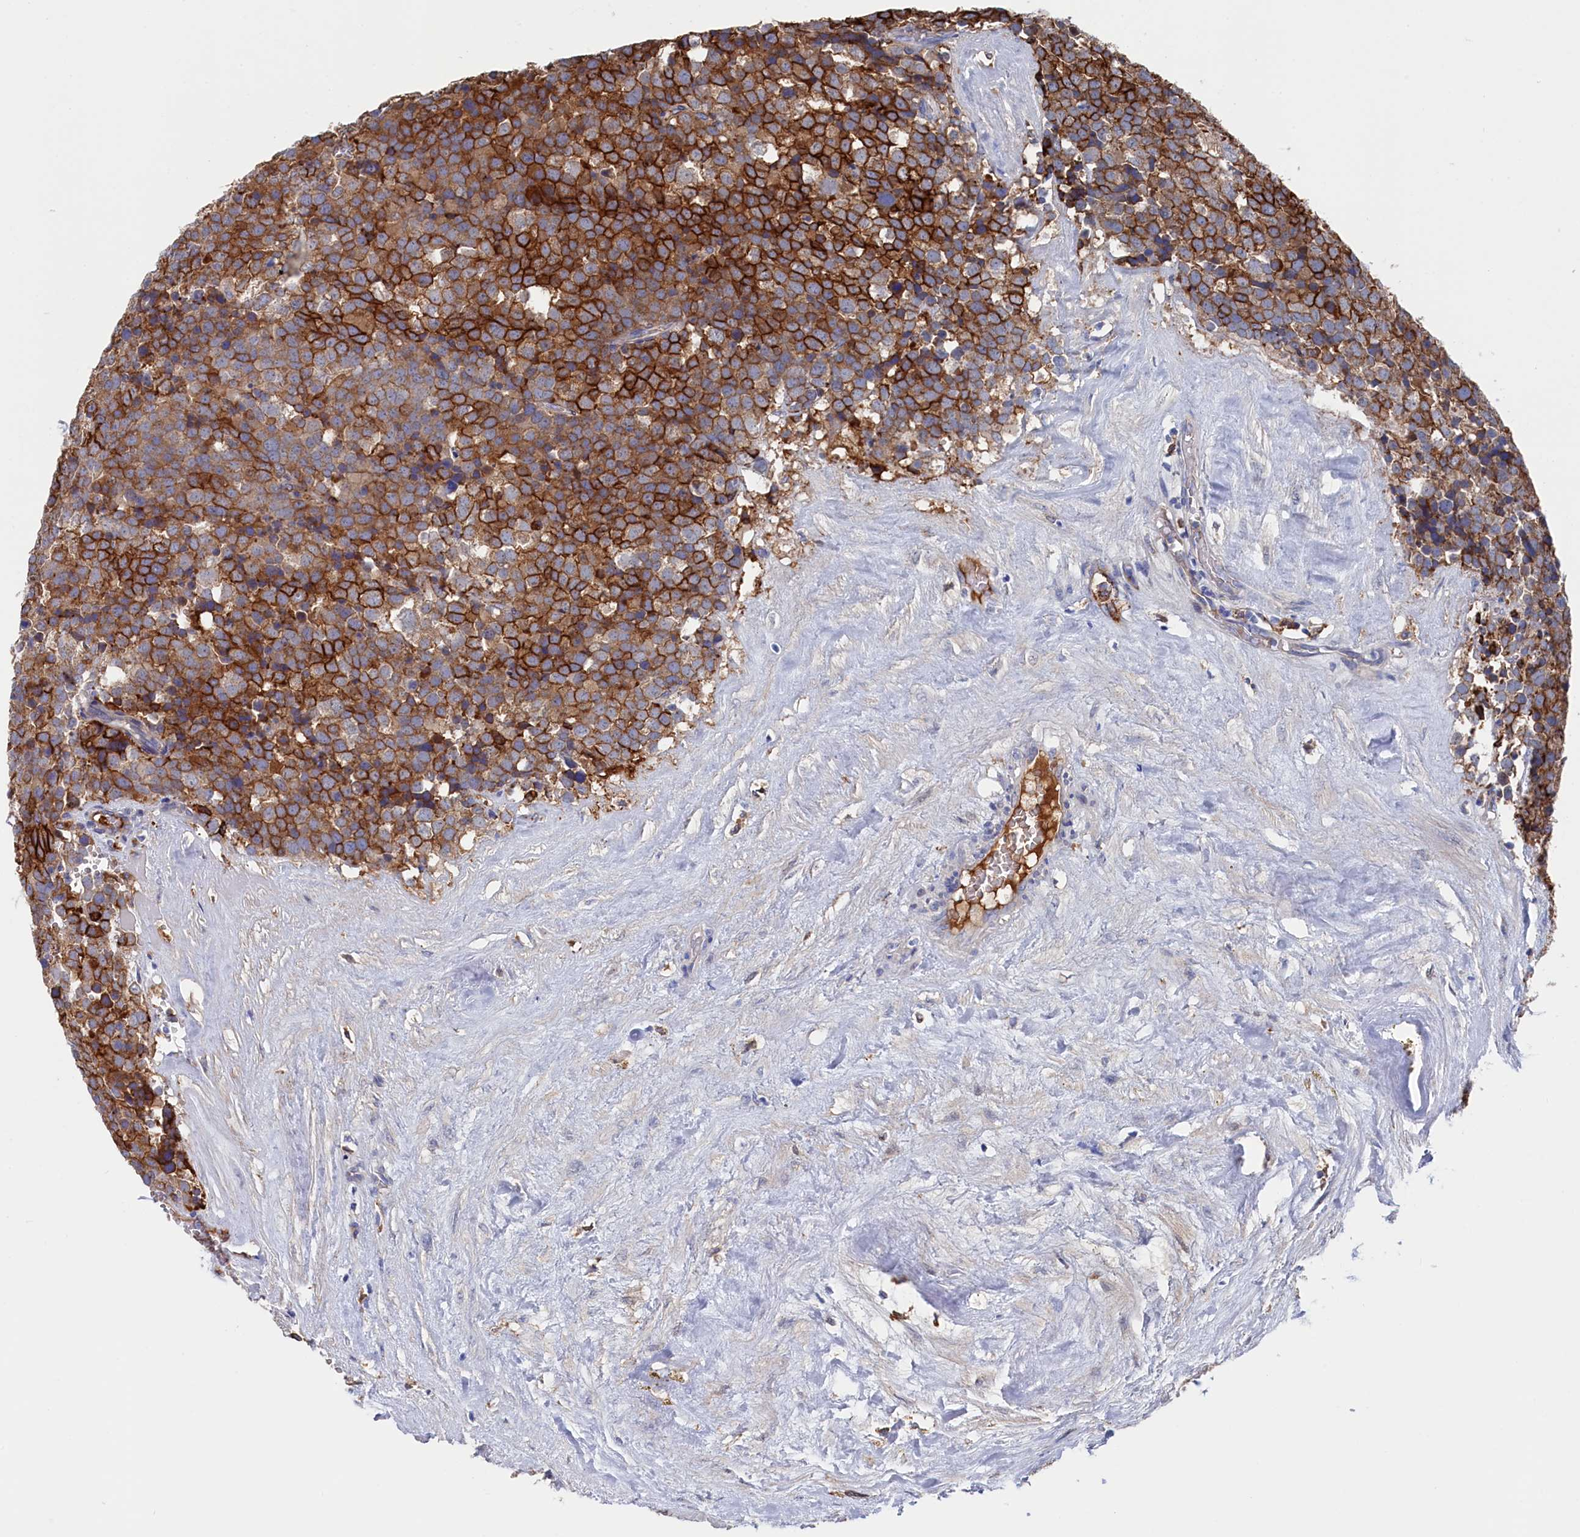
{"staining": {"intensity": "strong", "quantity": ">75%", "location": "cytoplasmic/membranous"}, "tissue": "testis cancer", "cell_type": "Tumor cells", "image_type": "cancer", "snomed": [{"axis": "morphology", "description": "Seminoma, NOS"}, {"axis": "topography", "description": "Testis"}], "caption": "The image shows immunohistochemical staining of seminoma (testis). There is strong cytoplasmic/membranous positivity is present in about >75% of tumor cells.", "gene": "C12orf73", "patient": {"sex": "male", "age": 71}}